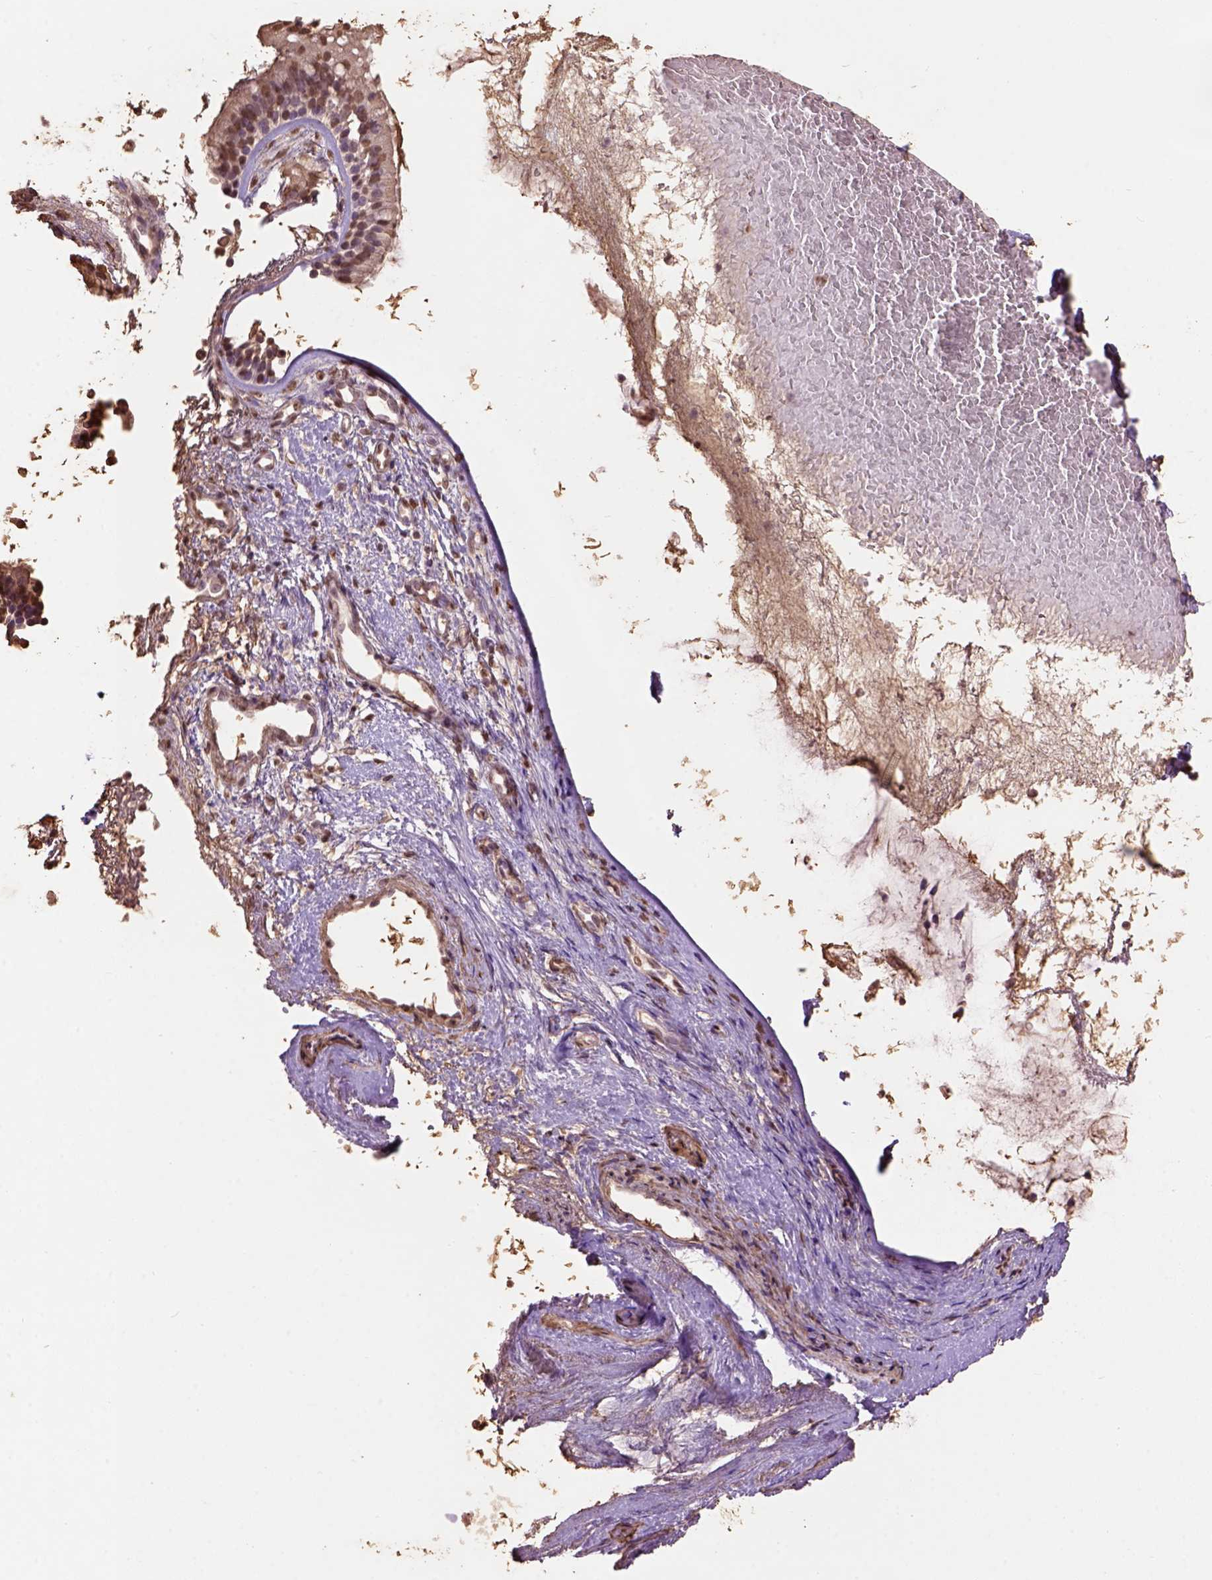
{"staining": {"intensity": "moderate", "quantity": ">75%", "location": "cytoplasmic/membranous,nuclear"}, "tissue": "nasopharynx", "cell_type": "Respiratory epithelial cells", "image_type": "normal", "snomed": [{"axis": "morphology", "description": "Normal tissue, NOS"}, {"axis": "topography", "description": "Nasopharynx"}], "caption": "Moderate cytoplasmic/membranous,nuclear staining for a protein is identified in about >75% of respiratory epithelial cells of unremarkable nasopharynx using immunohistochemistry.", "gene": "CSTF2T", "patient": {"sex": "male", "age": 58}}